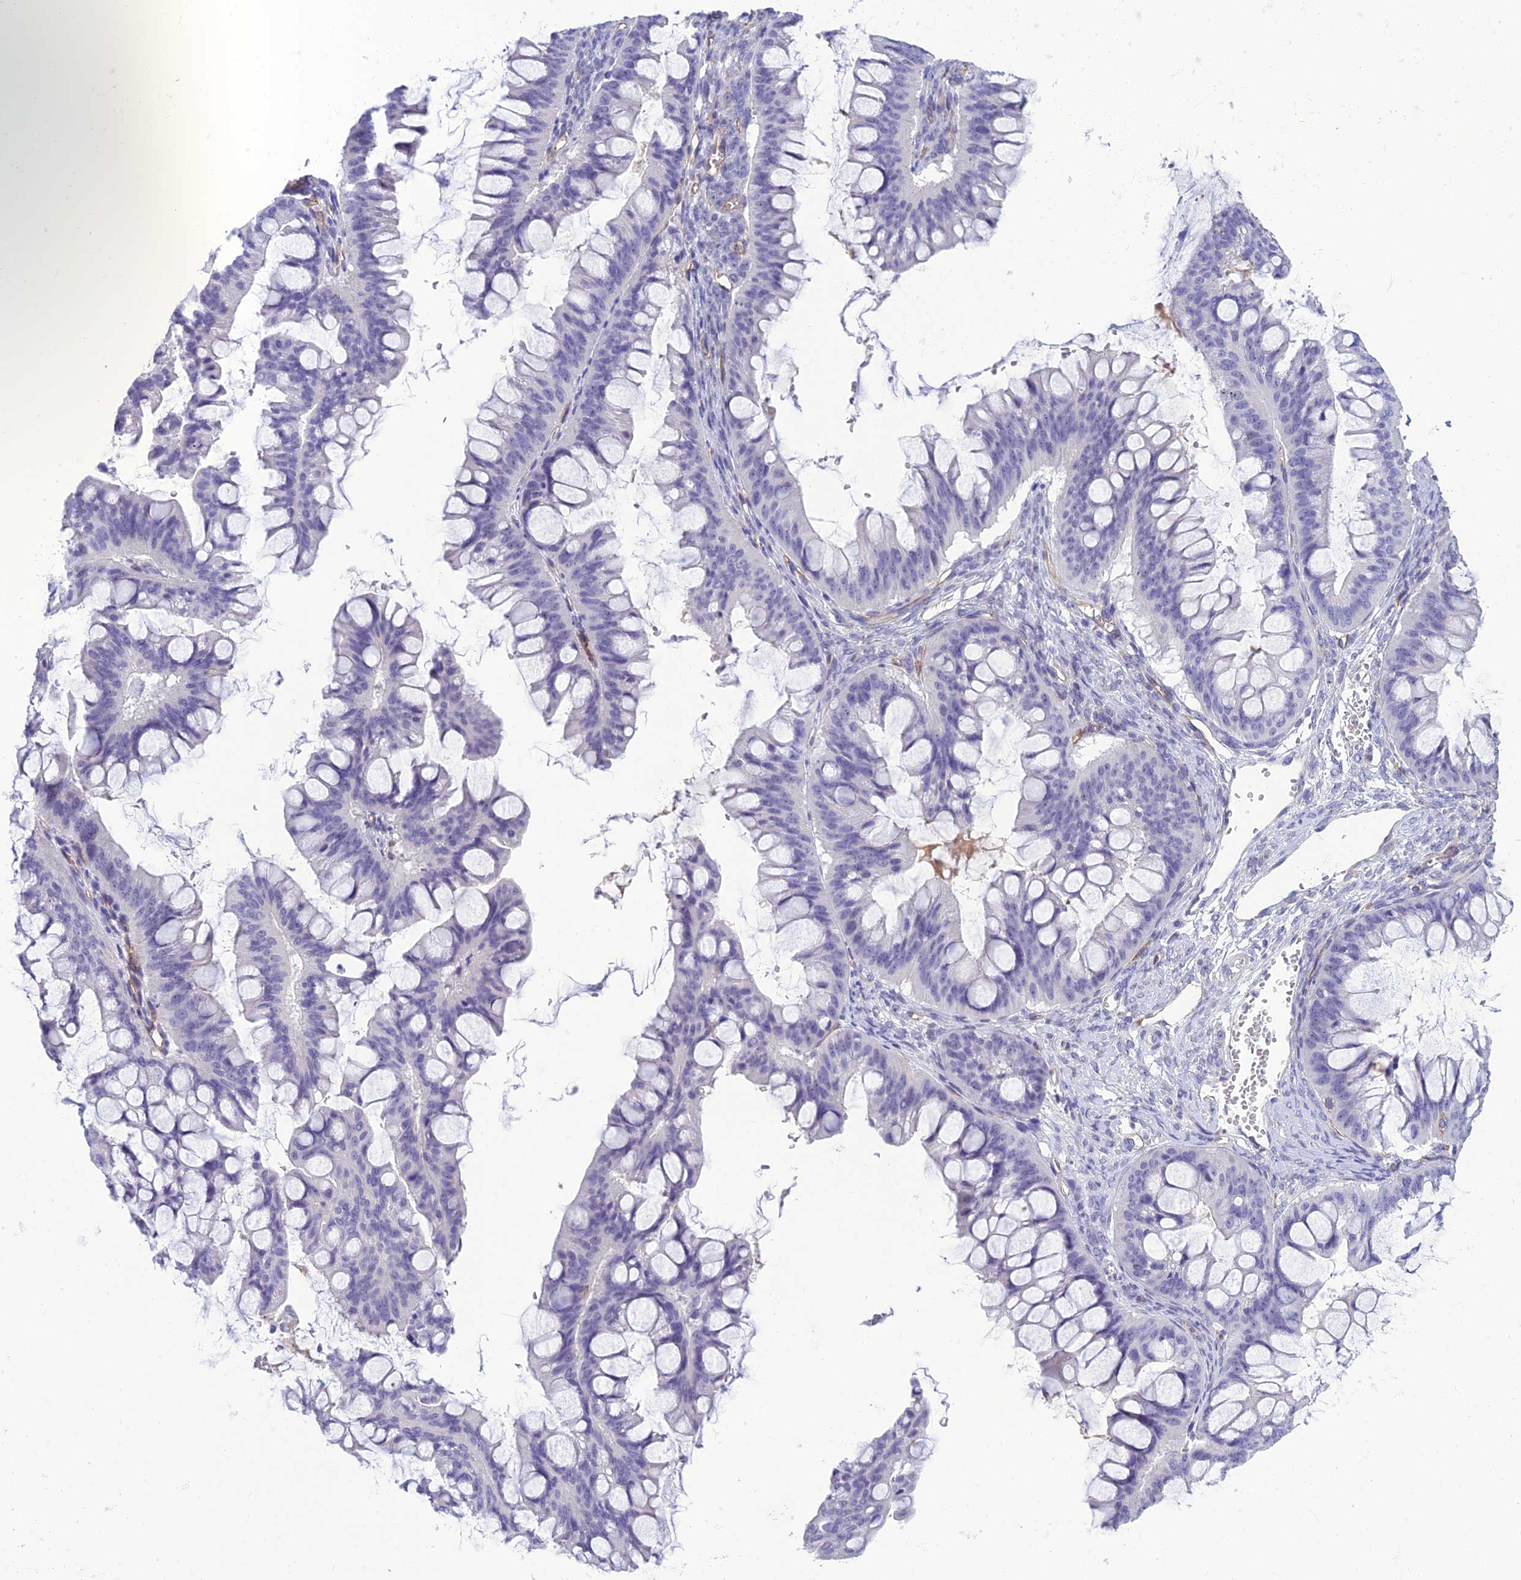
{"staining": {"intensity": "negative", "quantity": "none", "location": "none"}, "tissue": "ovarian cancer", "cell_type": "Tumor cells", "image_type": "cancer", "snomed": [{"axis": "morphology", "description": "Cystadenocarcinoma, mucinous, NOS"}, {"axis": "topography", "description": "Ovary"}], "caption": "IHC histopathology image of human ovarian cancer stained for a protein (brown), which displays no staining in tumor cells. Brightfield microscopy of immunohistochemistry stained with DAB (brown) and hematoxylin (blue), captured at high magnification.", "gene": "BBS7", "patient": {"sex": "female", "age": 73}}